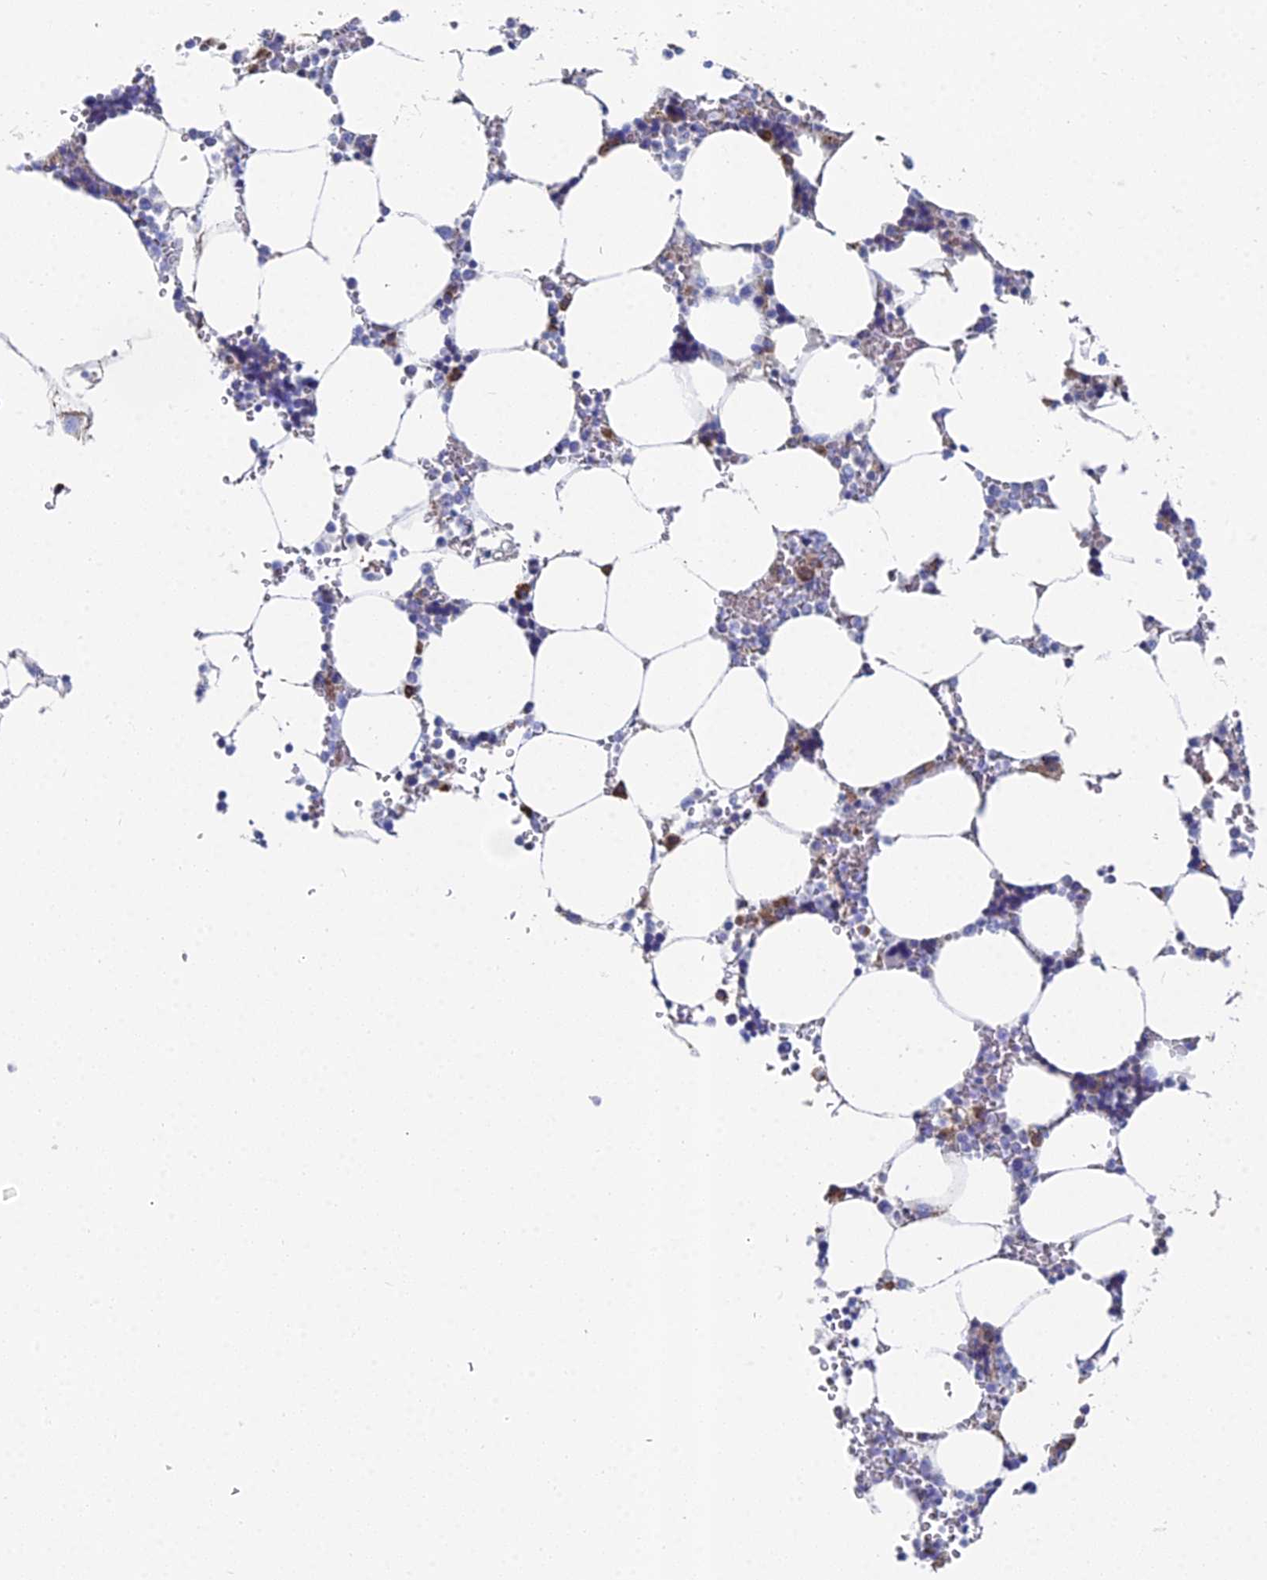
{"staining": {"intensity": "strong", "quantity": "<25%", "location": "cytoplasmic/membranous"}, "tissue": "bone marrow", "cell_type": "Hematopoietic cells", "image_type": "normal", "snomed": [{"axis": "morphology", "description": "Normal tissue, NOS"}, {"axis": "topography", "description": "Bone marrow"}], "caption": "Strong cytoplasmic/membranous staining is identified in approximately <25% of hematopoietic cells in normal bone marrow.", "gene": "CRACR2B", "patient": {"sex": "male", "age": 64}}